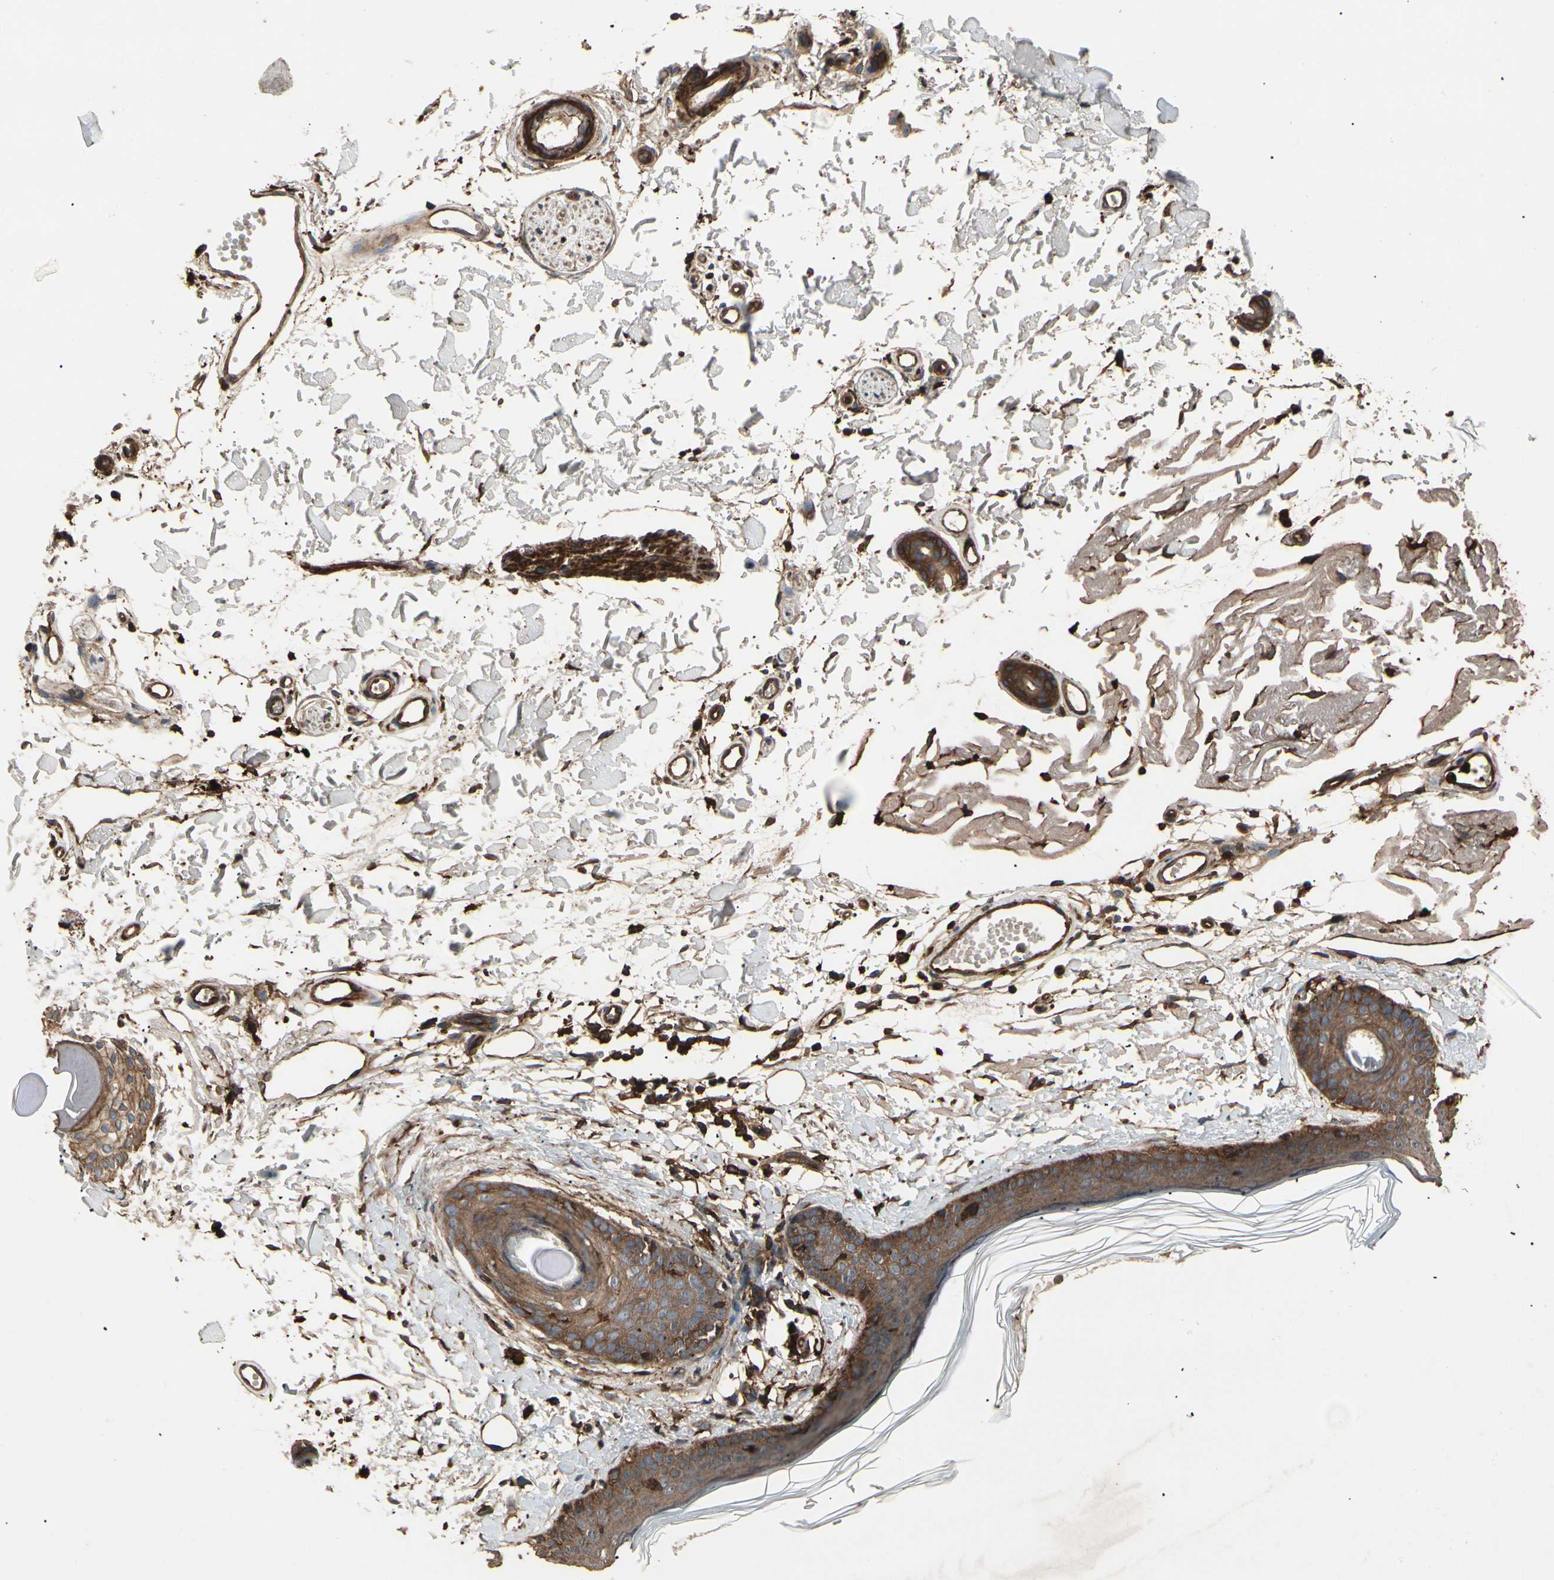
{"staining": {"intensity": "strong", "quantity": ">75%", "location": "cytoplasmic/membranous"}, "tissue": "skin", "cell_type": "Fibroblasts", "image_type": "normal", "snomed": [{"axis": "morphology", "description": "Normal tissue, NOS"}, {"axis": "topography", "description": "Skin"}], "caption": "IHC (DAB) staining of benign skin shows strong cytoplasmic/membranous protein expression in approximately >75% of fibroblasts. Using DAB (3,3'-diaminobenzidine) (brown) and hematoxylin (blue) stains, captured at high magnification using brightfield microscopy.", "gene": "AGBL2", "patient": {"sex": "male", "age": 83}}